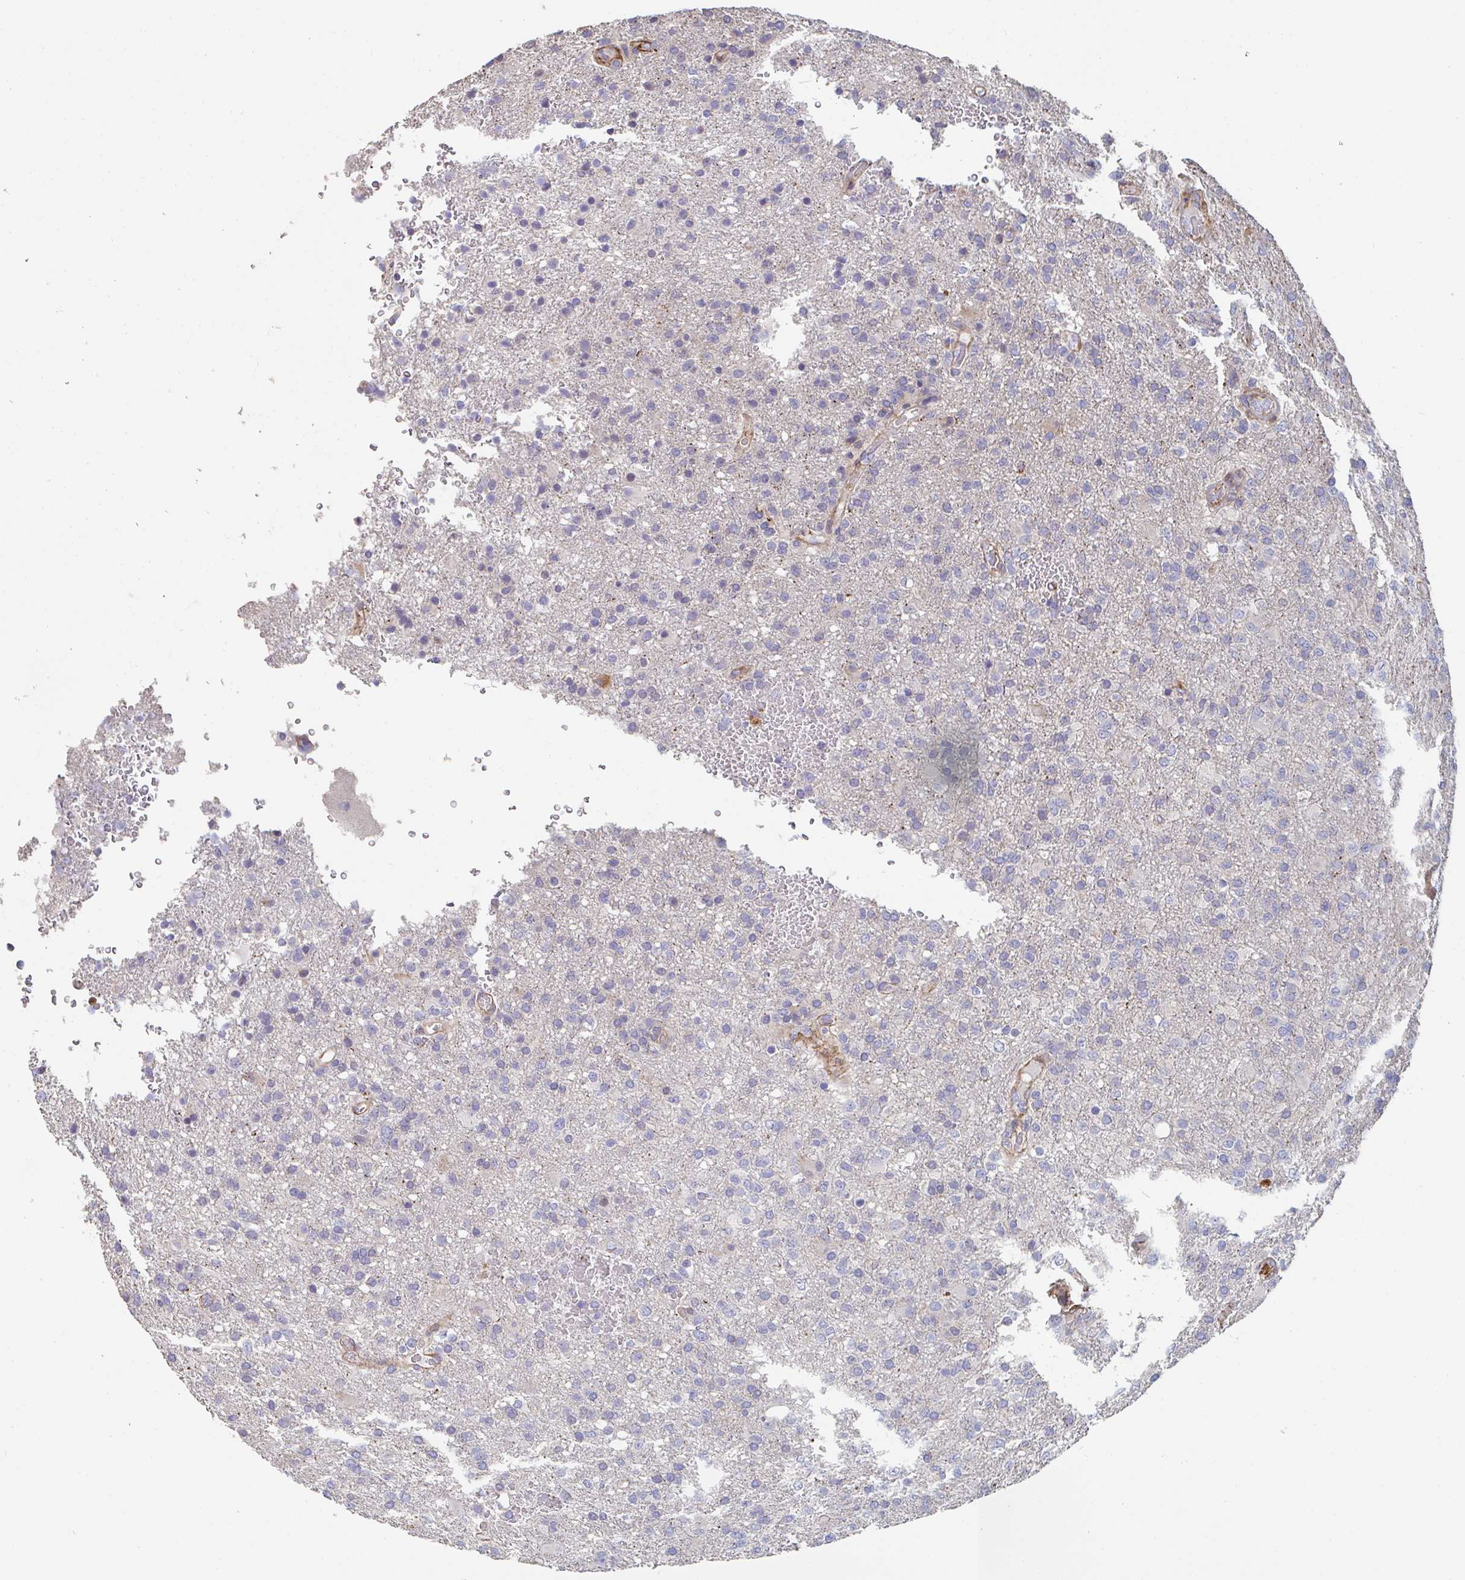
{"staining": {"intensity": "negative", "quantity": "none", "location": "none"}, "tissue": "glioma", "cell_type": "Tumor cells", "image_type": "cancer", "snomed": [{"axis": "morphology", "description": "Glioma, malignant, High grade"}, {"axis": "topography", "description": "Brain"}], "caption": "A histopathology image of human high-grade glioma (malignant) is negative for staining in tumor cells. (IHC, brightfield microscopy, high magnification).", "gene": "FZD2", "patient": {"sex": "female", "age": 74}}